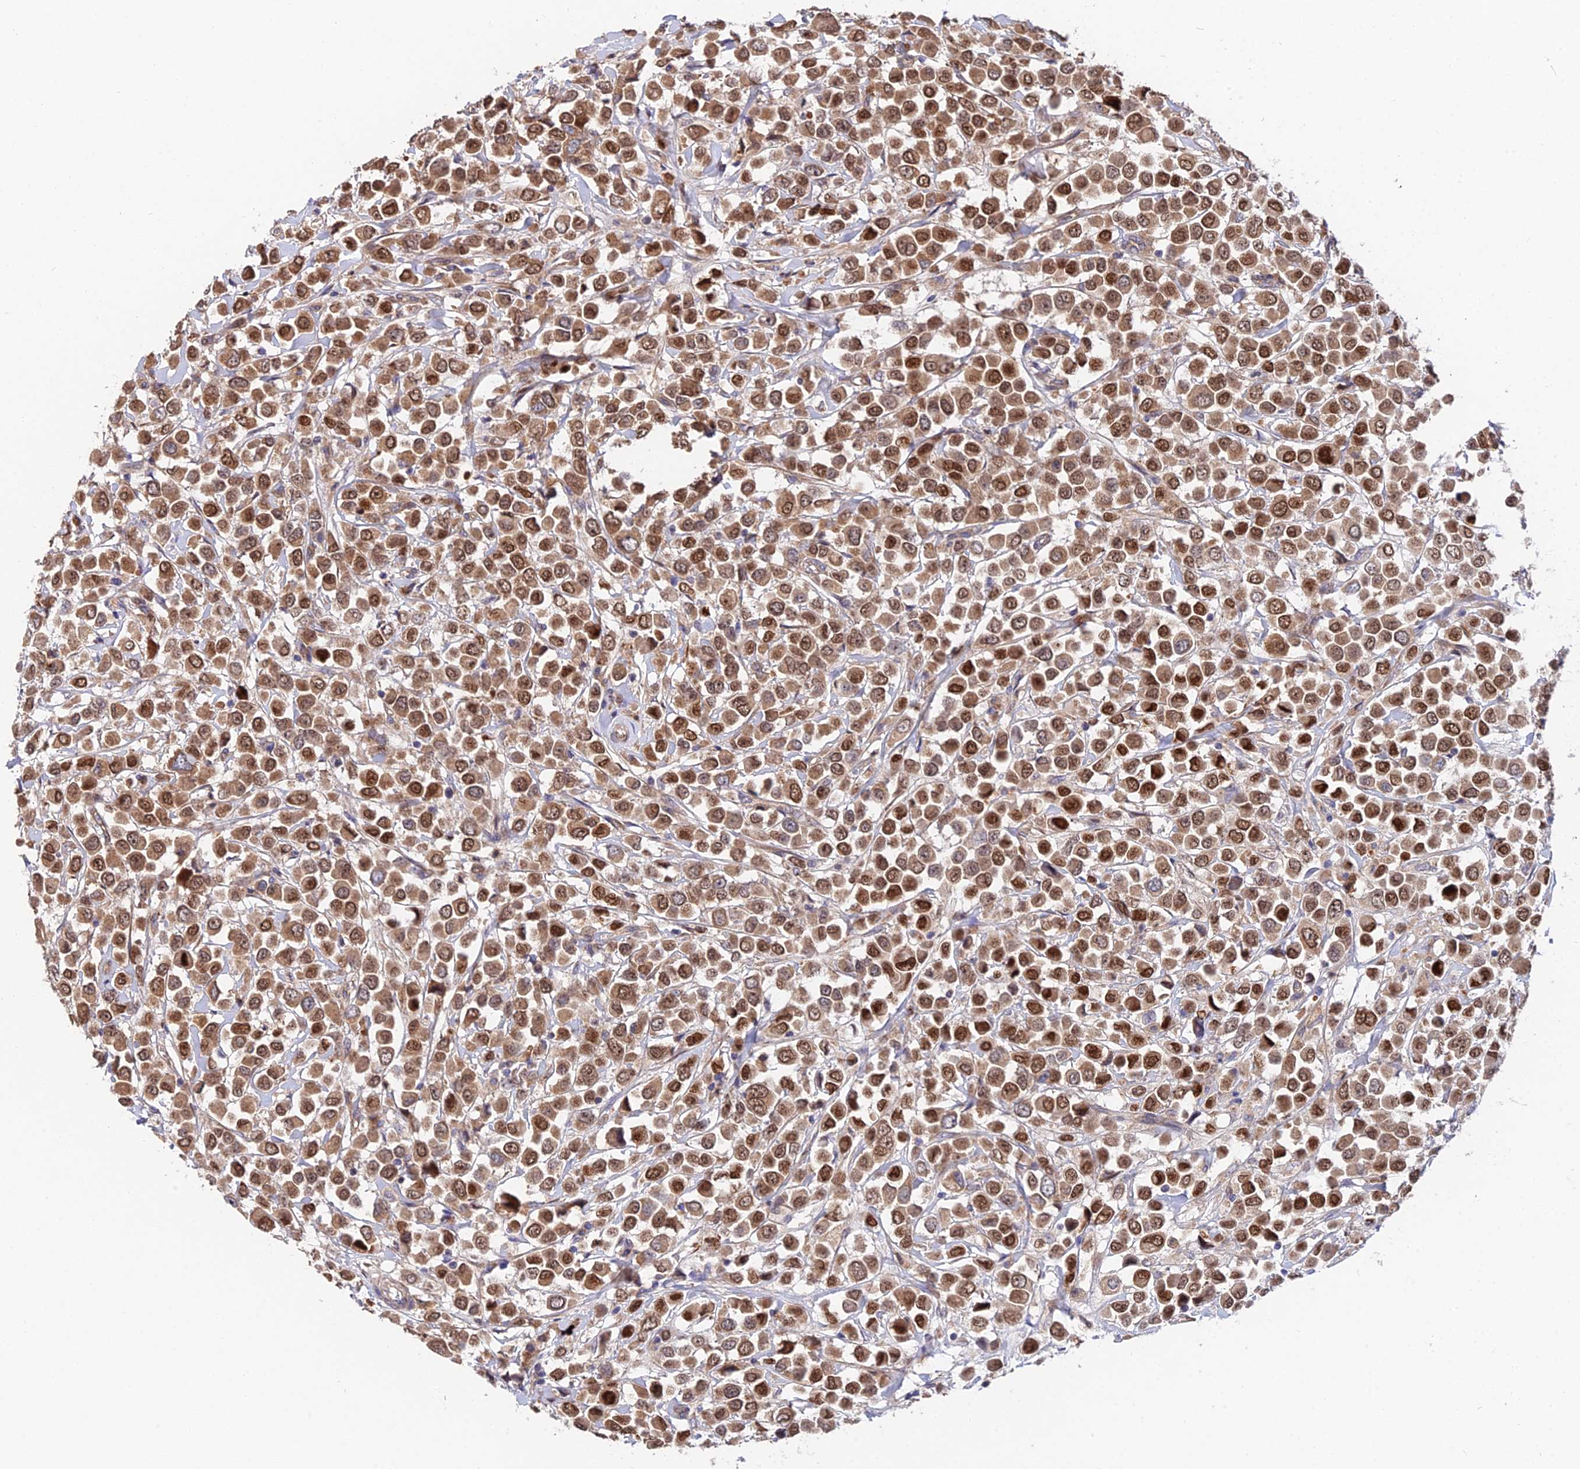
{"staining": {"intensity": "moderate", "quantity": ">75%", "location": "cytoplasmic/membranous,nuclear"}, "tissue": "breast cancer", "cell_type": "Tumor cells", "image_type": "cancer", "snomed": [{"axis": "morphology", "description": "Duct carcinoma"}, {"axis": "topography", "description": "Breast"}], "caption": "Immunohistochemistry micrograph of human invasive ductal carcinoma (breast) stained for a protein (brown), which demonstrates medium levels of moderate cytoplasmic/membranous and nuclear expression in about >75% of tumor cells.", "gene": "CDC37L1", "patient": {"sex": "female", "age": 61}}